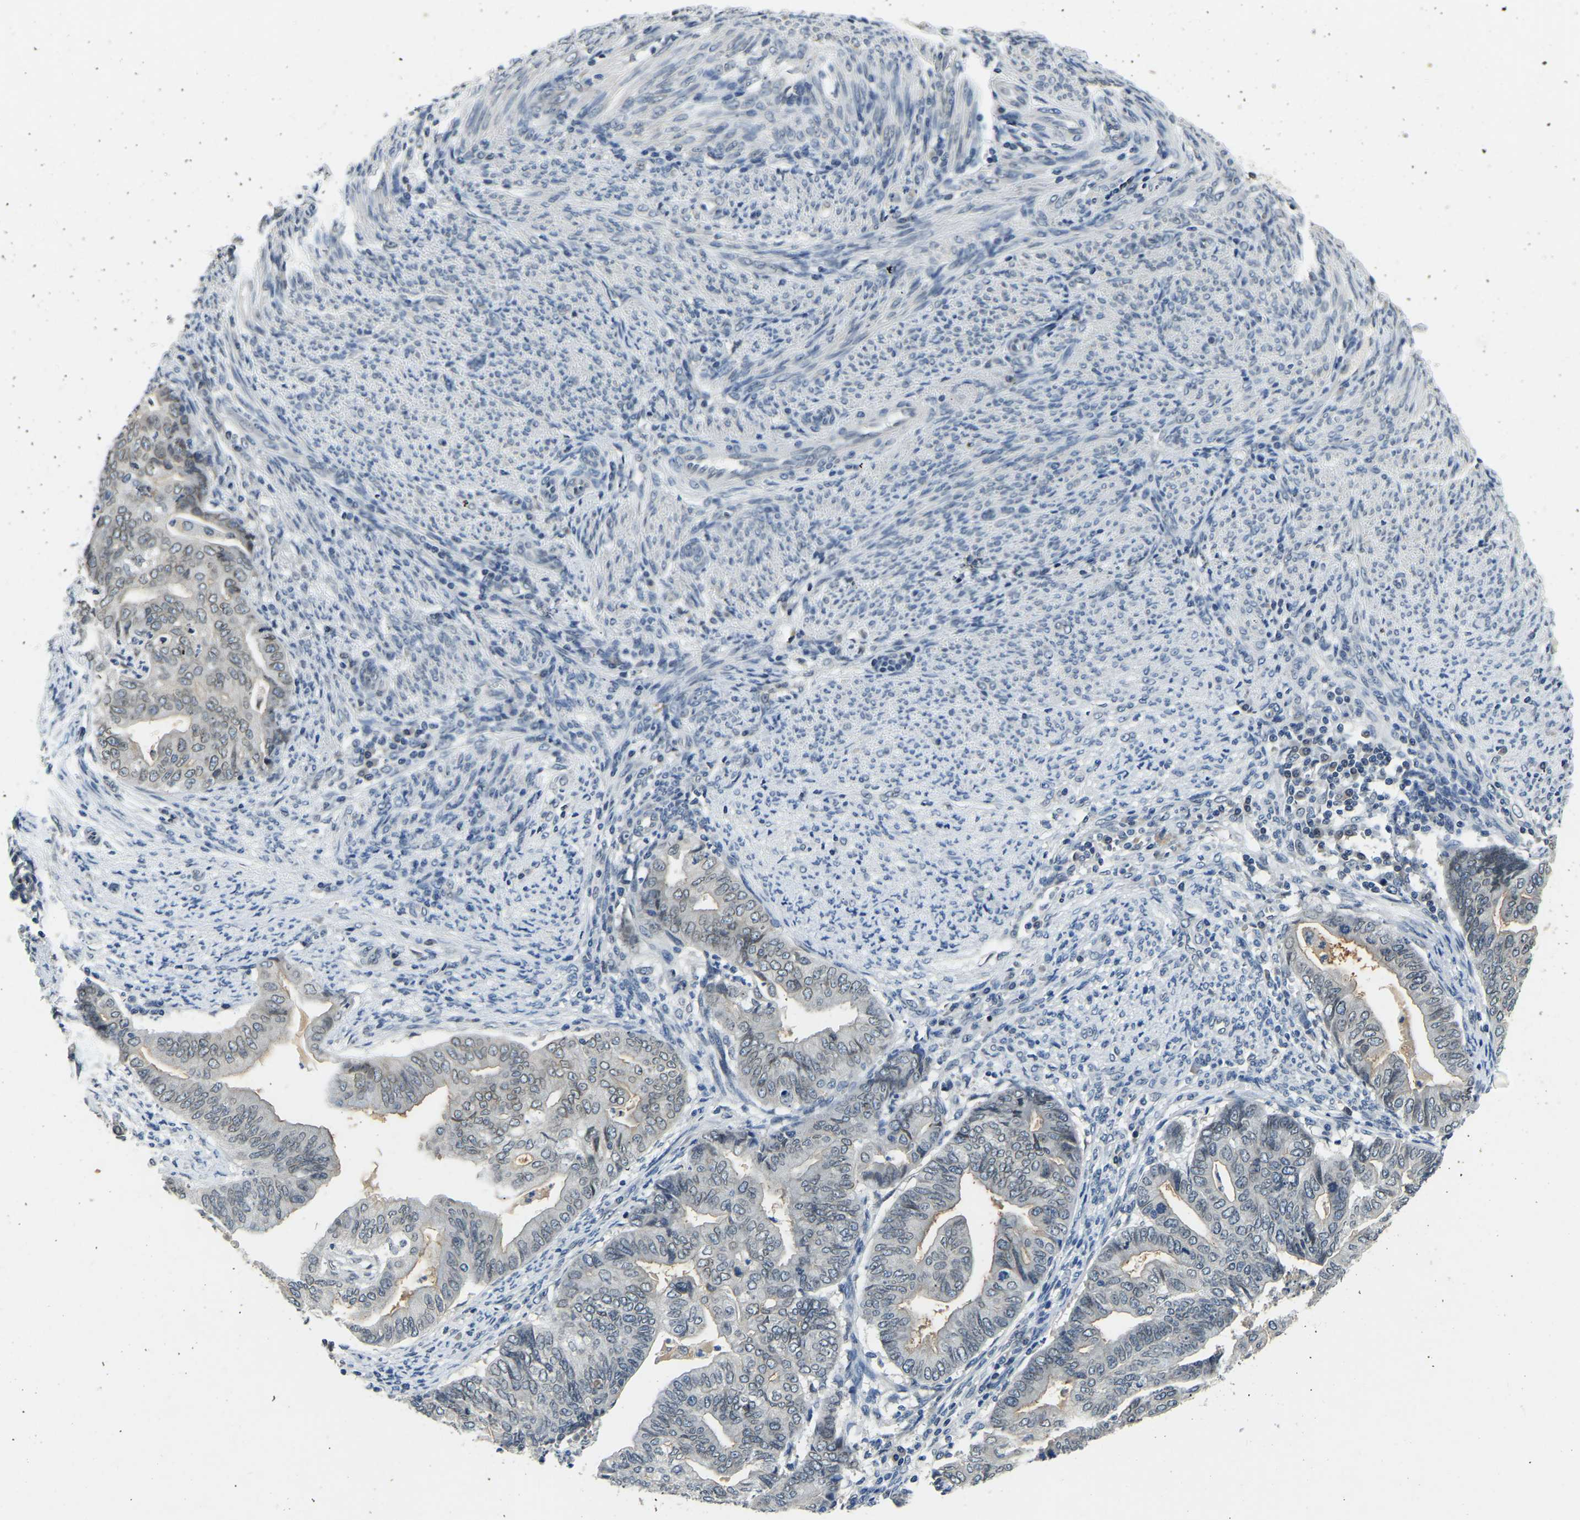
{"staining": {"intensity": "weak", "quantity": "25%-75%", "location": "cytoplasmic/membranous"}, "tissue": "endometrial cancer", "cell_type": "Tumor cells", "image_type": "cancer", "snomed": [{"axis": "morphology", "description": "Adenocarcinoma, NOS"}, {"axis": "topography", "description": "Endometrium"}], "caption": "A histopathology image of endometrial adenocarcinoma stained for a protein demonstrates weak cytoplasmic/membranous brown staining in tumor cells.", "gene": "RANBP2", "patient": {"sex": "female", "age": 79}}